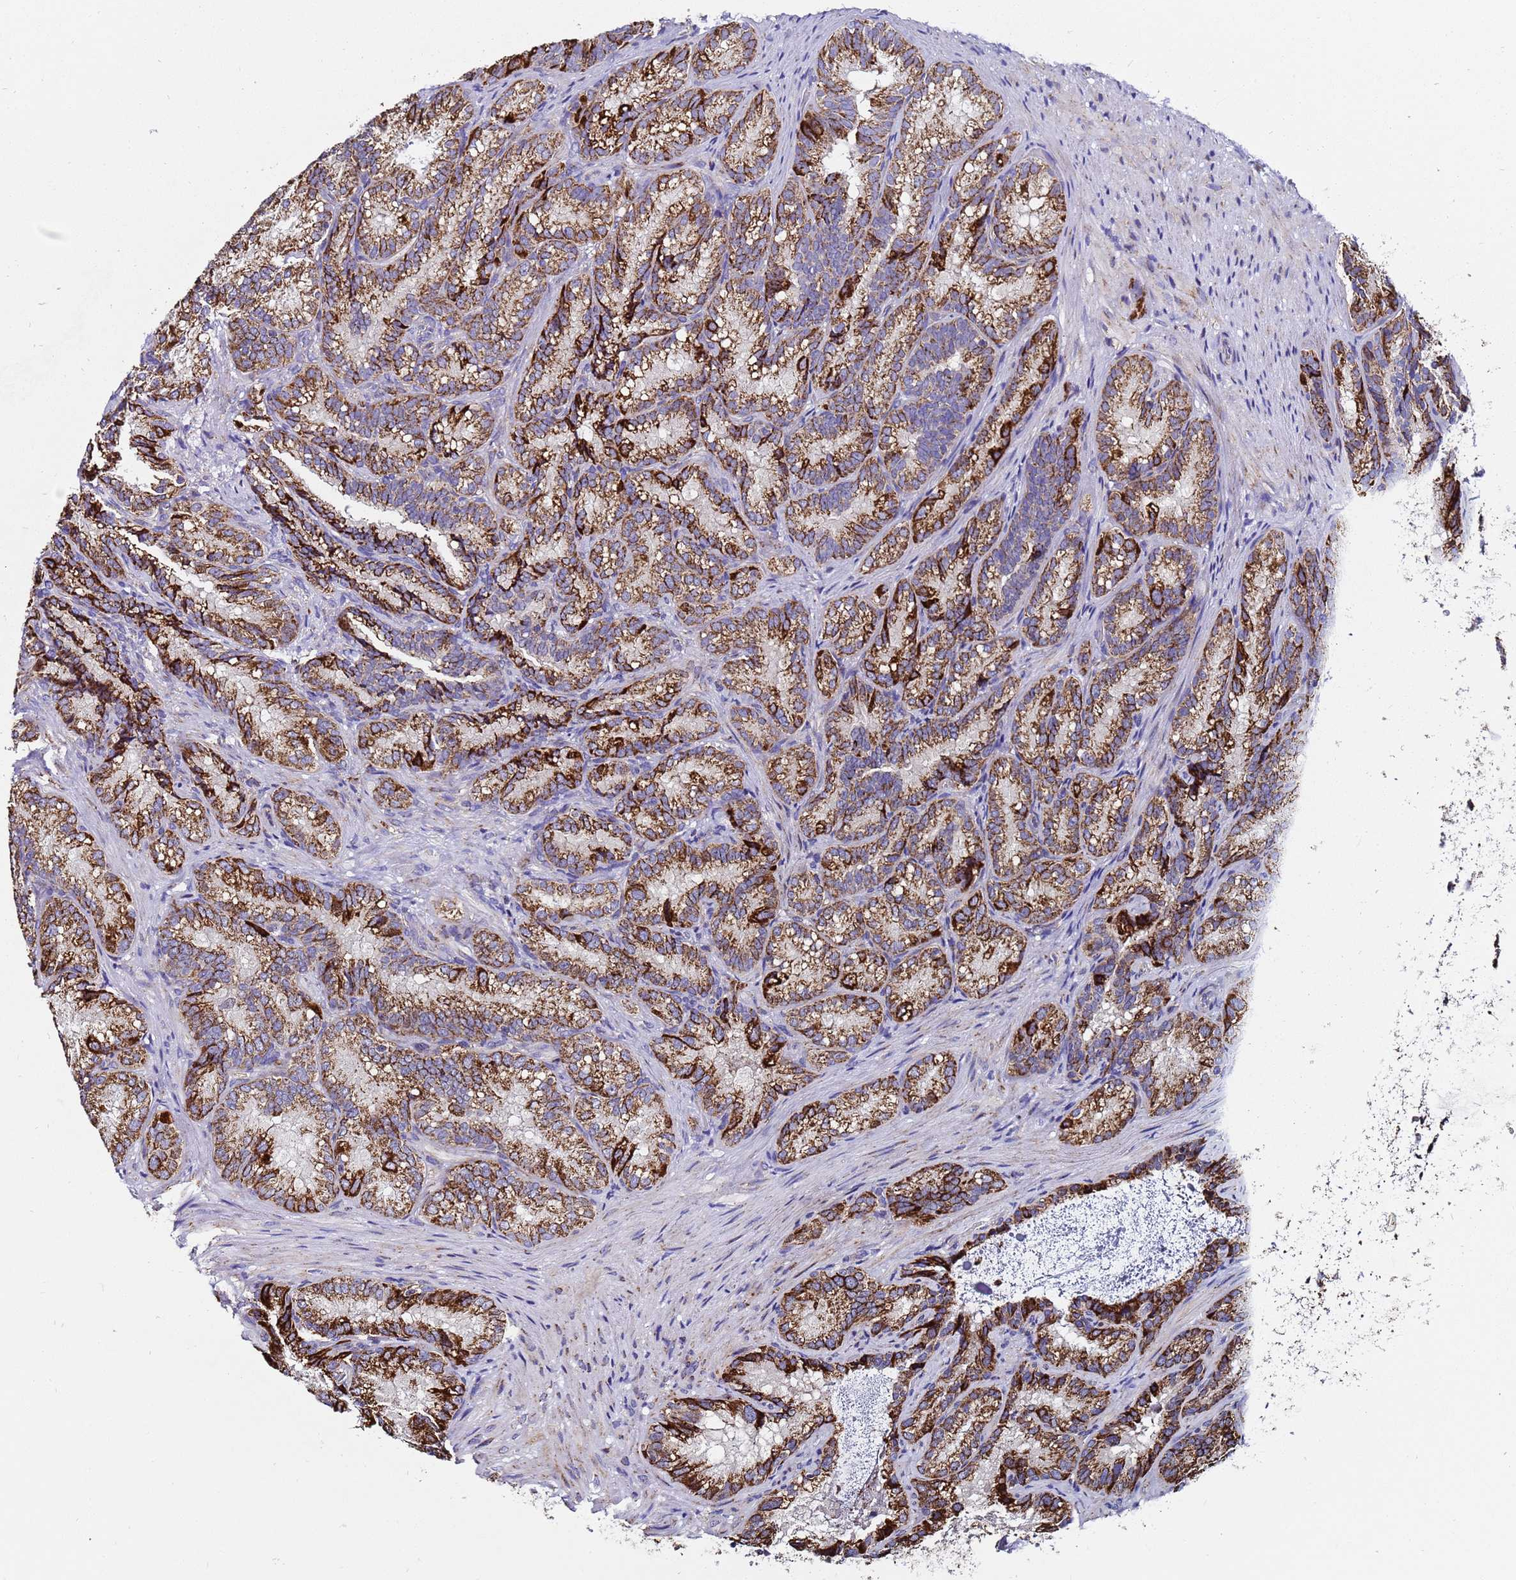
{"staining": {"intensity": "strong", "quantity": ">75%", "location": "cytoplasmic/membranous"}, "tissue": "seminal vesicle", "cell_type": "Glandular cells", "image_type": "normal", "snomed": [{"axis": "morphology", "description": "Normal tissue, NOS"}, {"axis": "topography", "description": "Seminal veicle"}], "caption": "IHC photomicrograph of normal seminal vesicle stained for a protein (brown), which reveals high levels of strong cytoplasmic/membranous staining in approximately >75% of glandular cells.", "gene": "MRPS12", "patient": {"sex": "male", "age": 58}}